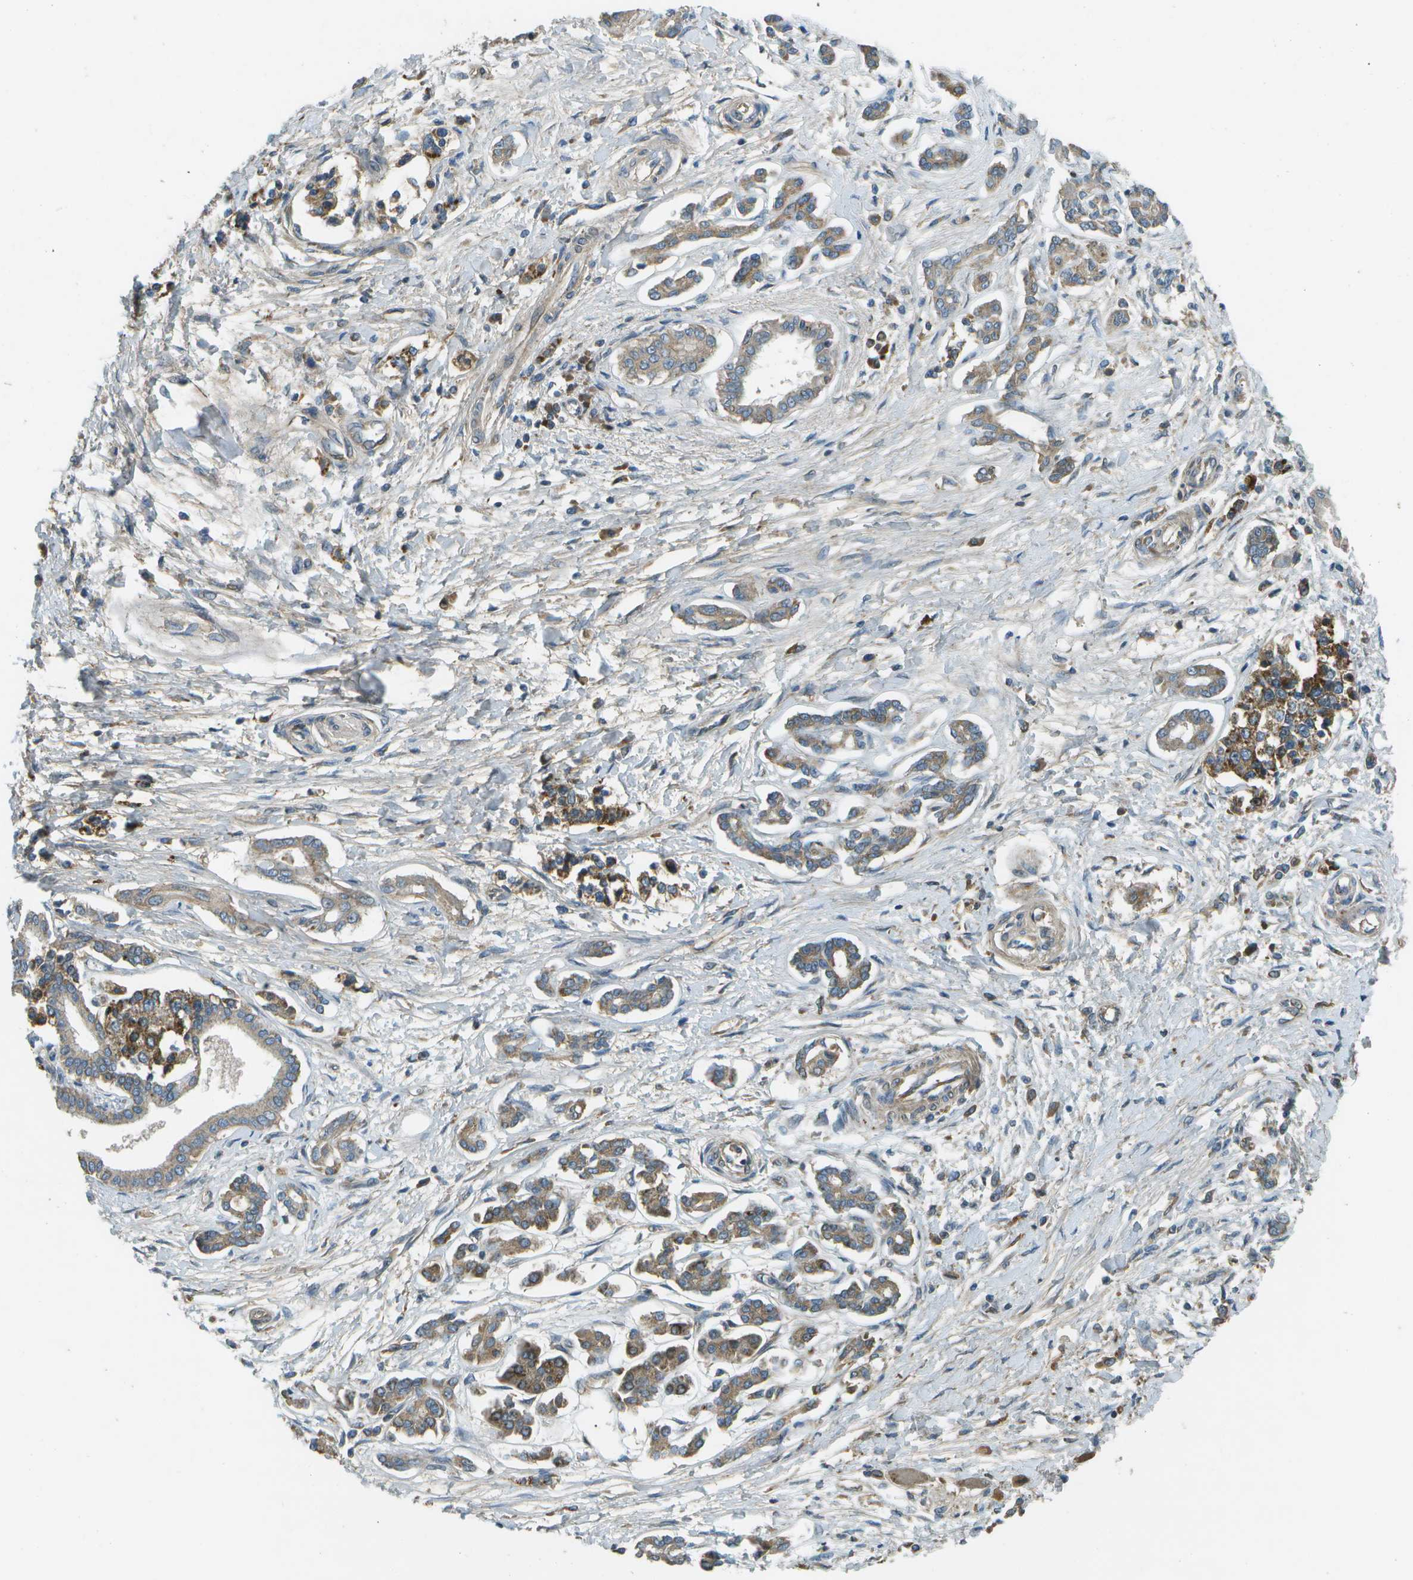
{"staining": {"intensity": "moderate", "quantity": "25%-75%", "location": "cytoplasmic/membranous"}, "tissue": "pancreatic cancer", "cell_type": "Tumor cells", "image_type": "cancer", "snomed": [{"axis": "morphology", "description": "Adenocarcinoma, NOS"}, {"axis": "topography", "description": "Pancreas"}], "caption": "An IHC histopathology image of tumor tissue is shown. Protein staining in brown shows moderate cytoplasmic/membranous positivity in adenocarcinoma (pancreatic) within tumor cells.", "gene": "PXYLP1", "patient": {"sex": "male", "age": 56}}